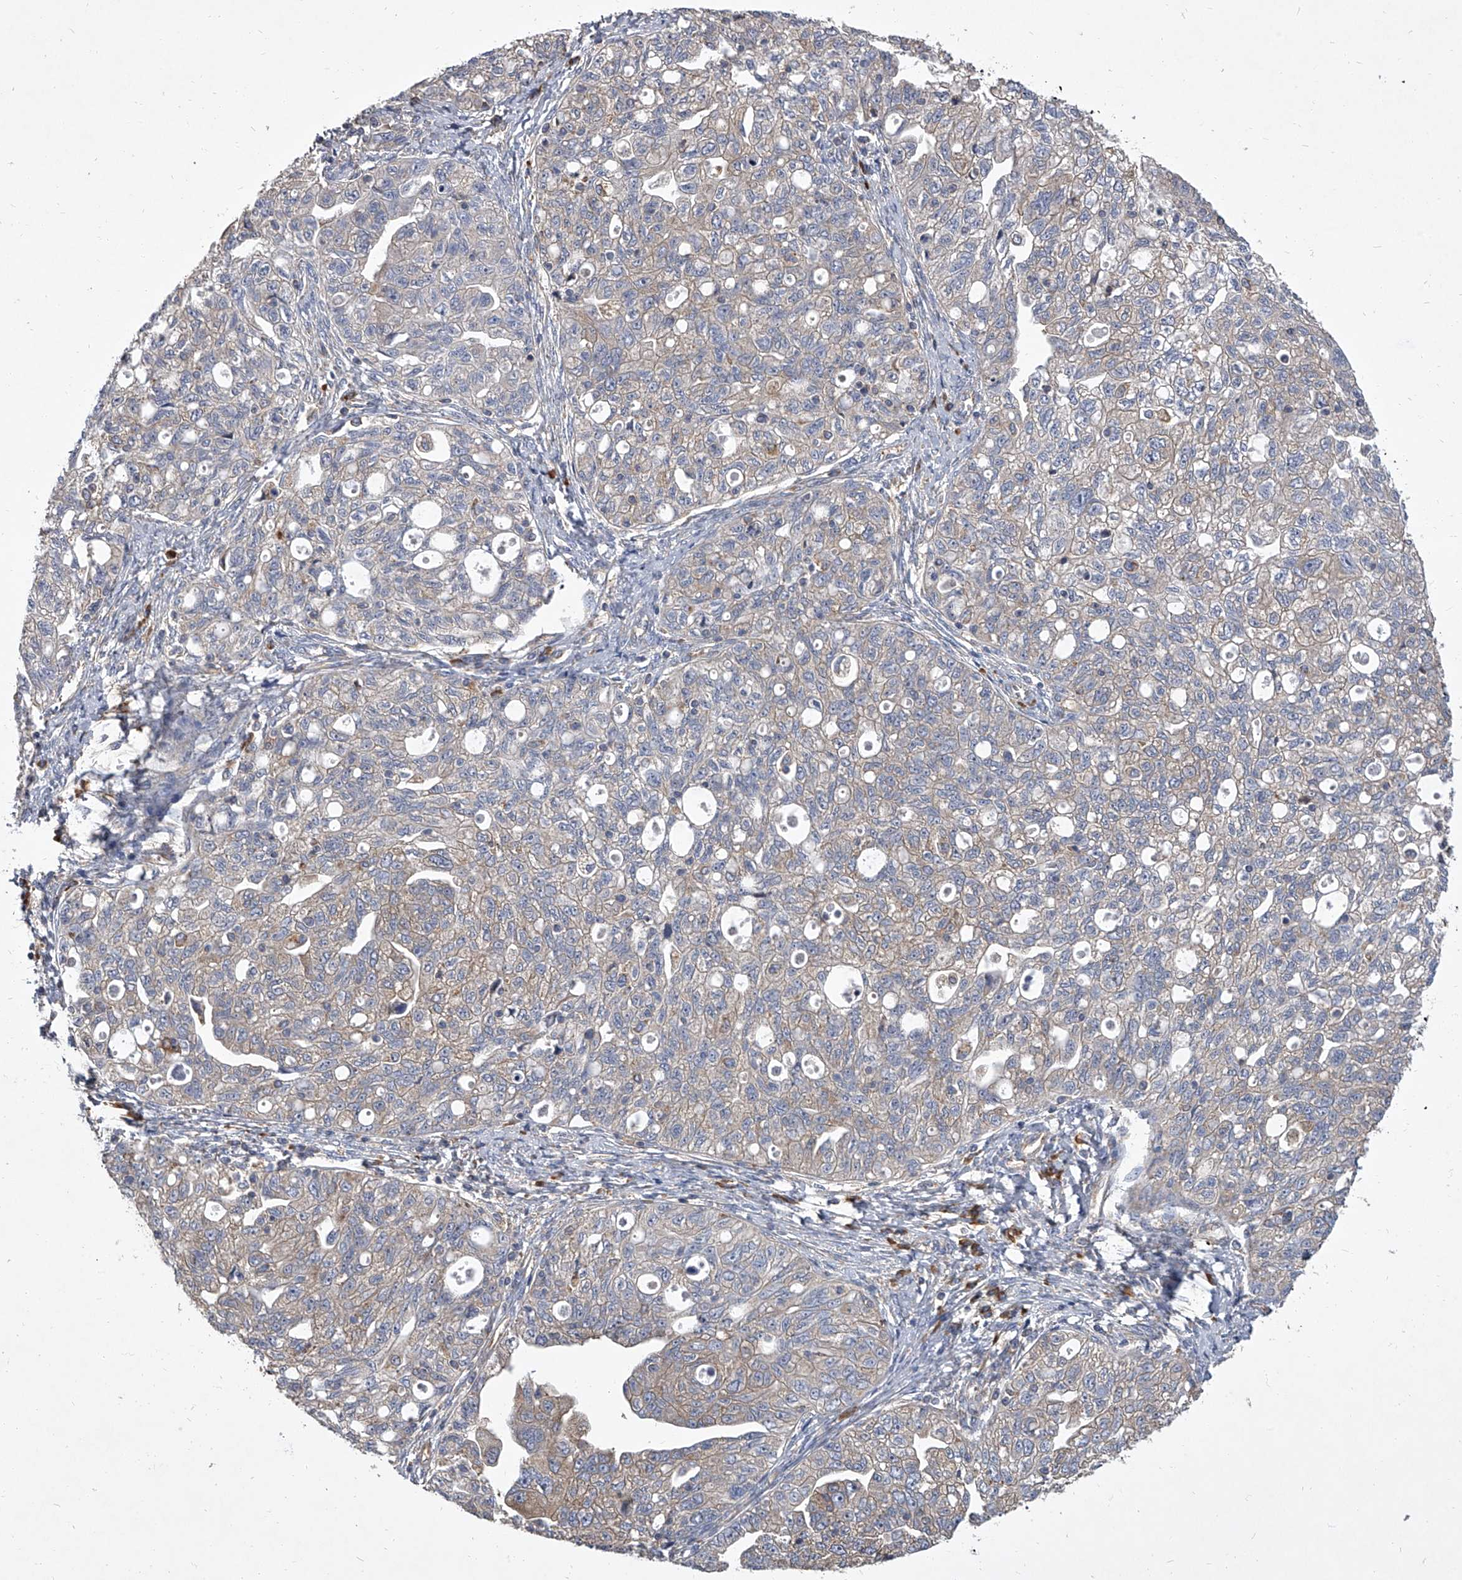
{"staining": {"intensity": "weak", "quantity": "<25%", "location": "cytoplasmic/membranous"}, "tissue": "ovarian cancer", "cell_type": "Tumor cells", "image_type": "cancer", "snomed": [{"axis": "morphology", "description": "Carcinoma, NOS"}, {"axis": "morphology", "description": "Cystadenocarcinoma, serous, NOS"}, {"axis": "topography", "description": "Ovary"}], "caption": "The IHC histopathology image has no significant positivity in tumor cells of ovarian cancer tissue.", "gene": "EIF2S2", "patient": {"sex": "female", "age": 69}}